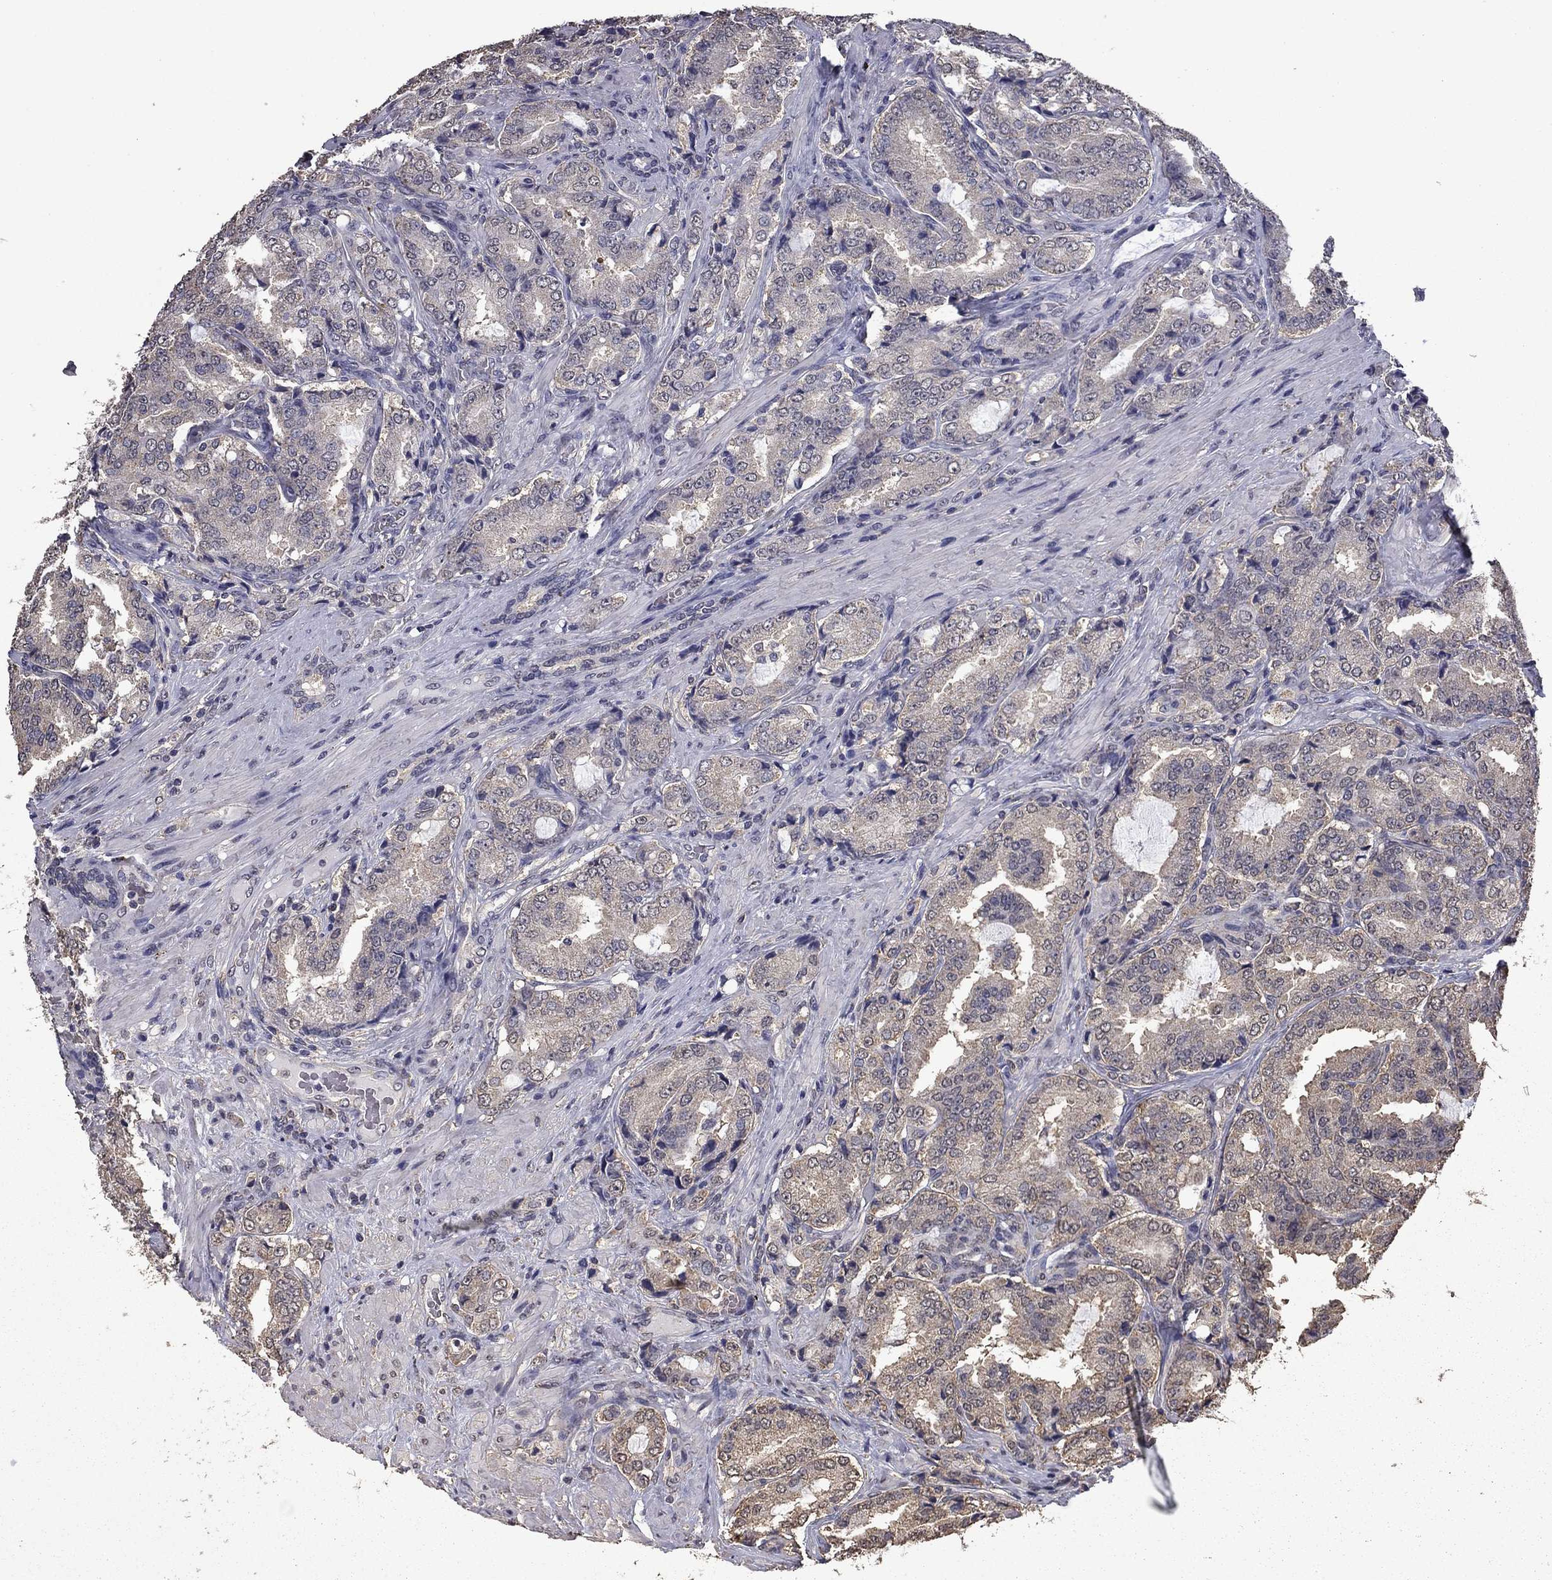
{"staining": {"intensity": "negative", "quantity": "none", "location": "none"}, "tissue": "prostate cancer", "cell_type": "Tumor cells", "image_type": "cancer", "snomed": [{"axis": "morphology", "description": "Adenocarcinoma, NOS"}, {"axis": "topography", "description": "Prostate"}], "caption": "Immunohistochemistry histopathology image of prostate adenocarcinoma stained for a protein (brown), which shows no expression in tumor cells. Brightfield microscopy of immunohistochemistry stained with DAB (3,3'-diaminobenzidine) (brown) and hematoxylin (blue), captured at high magnification.", "gene": "MFAP3L", "patient": {"sex": "male", "age": 65}}